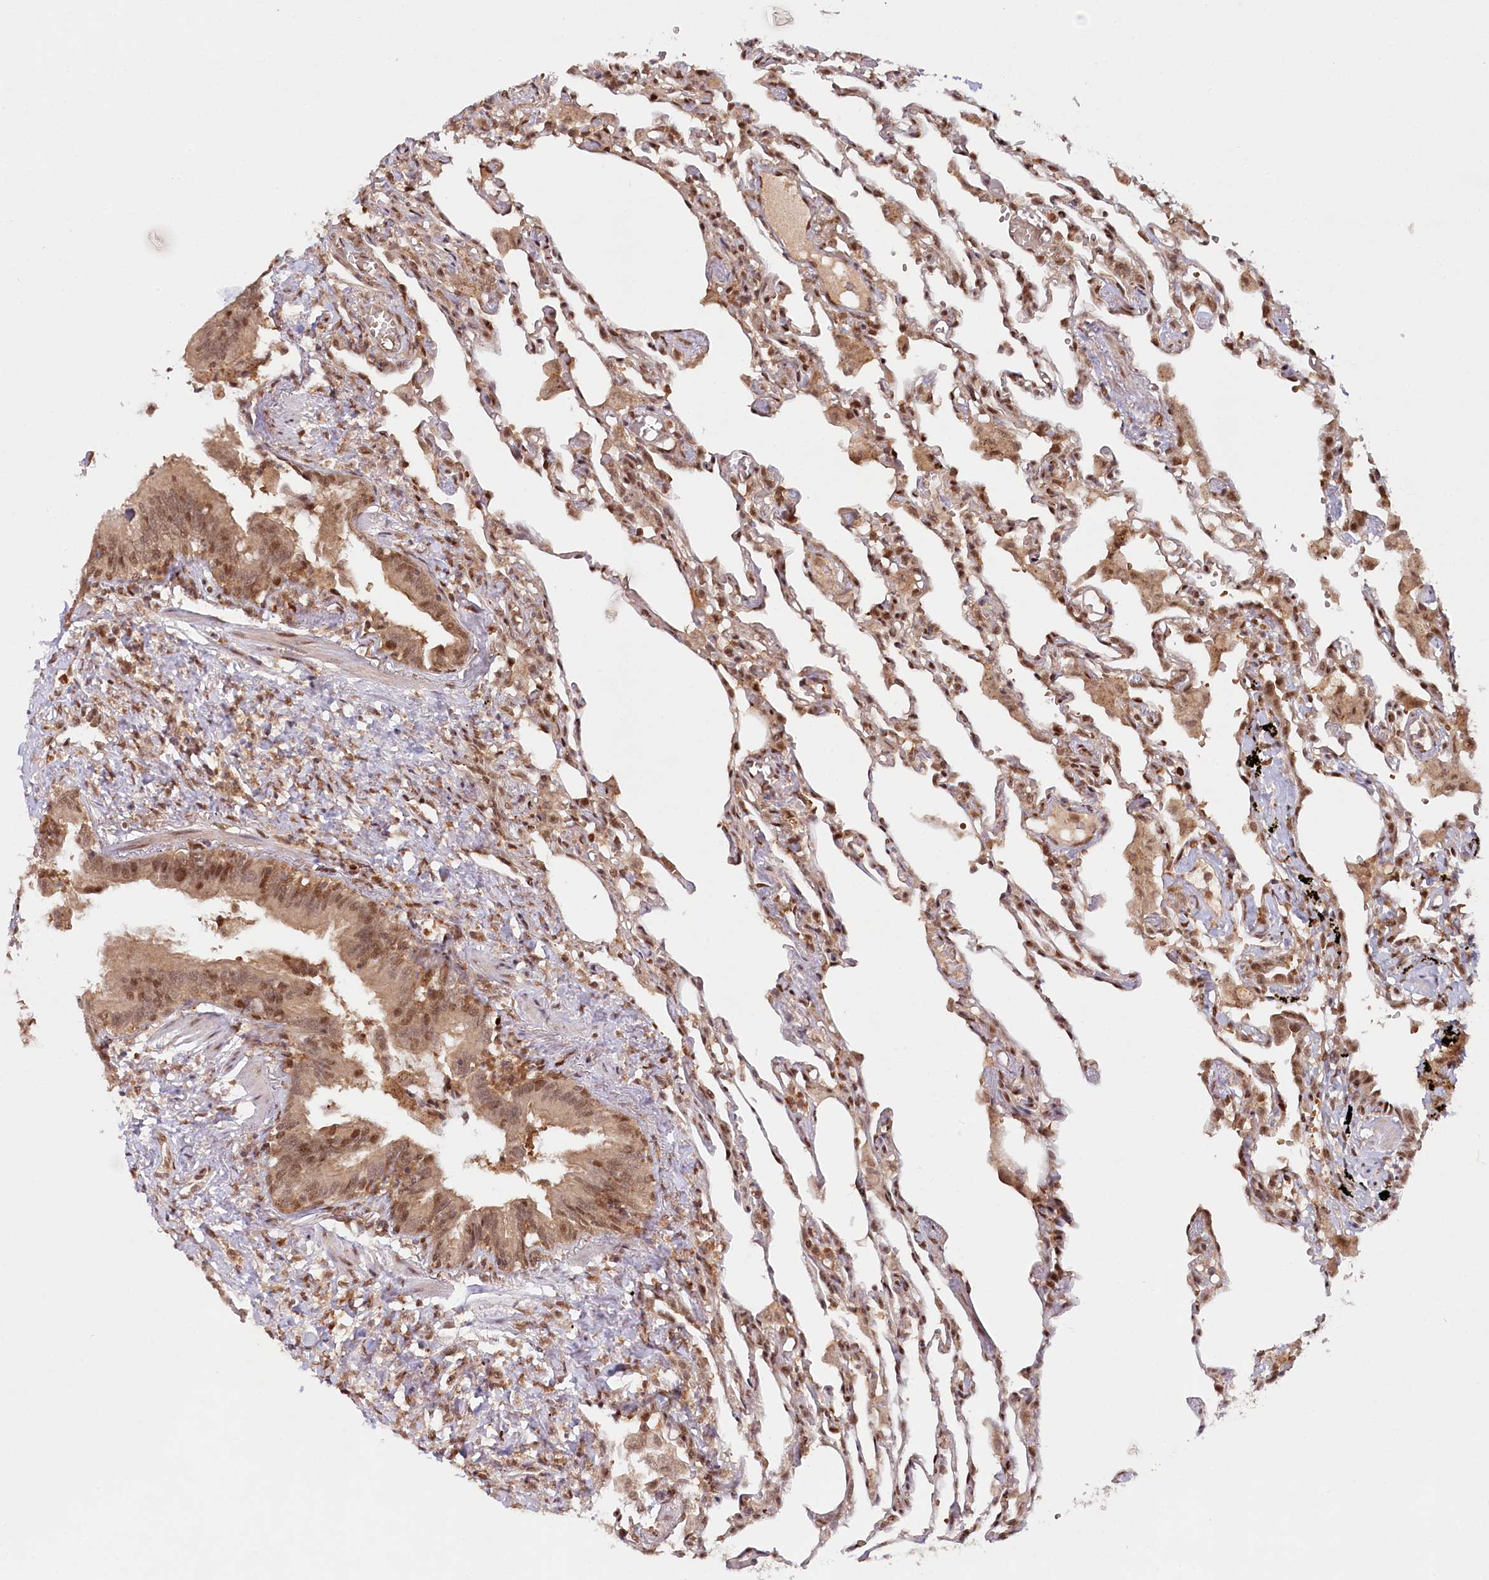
{"staining": {"intensity": "moderate", "quantity": ">75%", "location": "nuclear"}, "tissue": "lung", "cell_type": "Alveolar cells", "image_type": "normal", "snomed": [{"axis": "morphology", "description": "Normal tissue, NOS"}, {"axis": "topography", "description": "Bronchus"}, {"axis": "topography", "description": "Lung"}], "caption": "High-power microscopy captured an immunohistochemistry (IHC) micrograph of benign lung, revealing moderate nuclear positivity in approximately >75% of alveolar cells.", "gene": "CCDC65", "patient": {"sex": "female", "age": 49}}